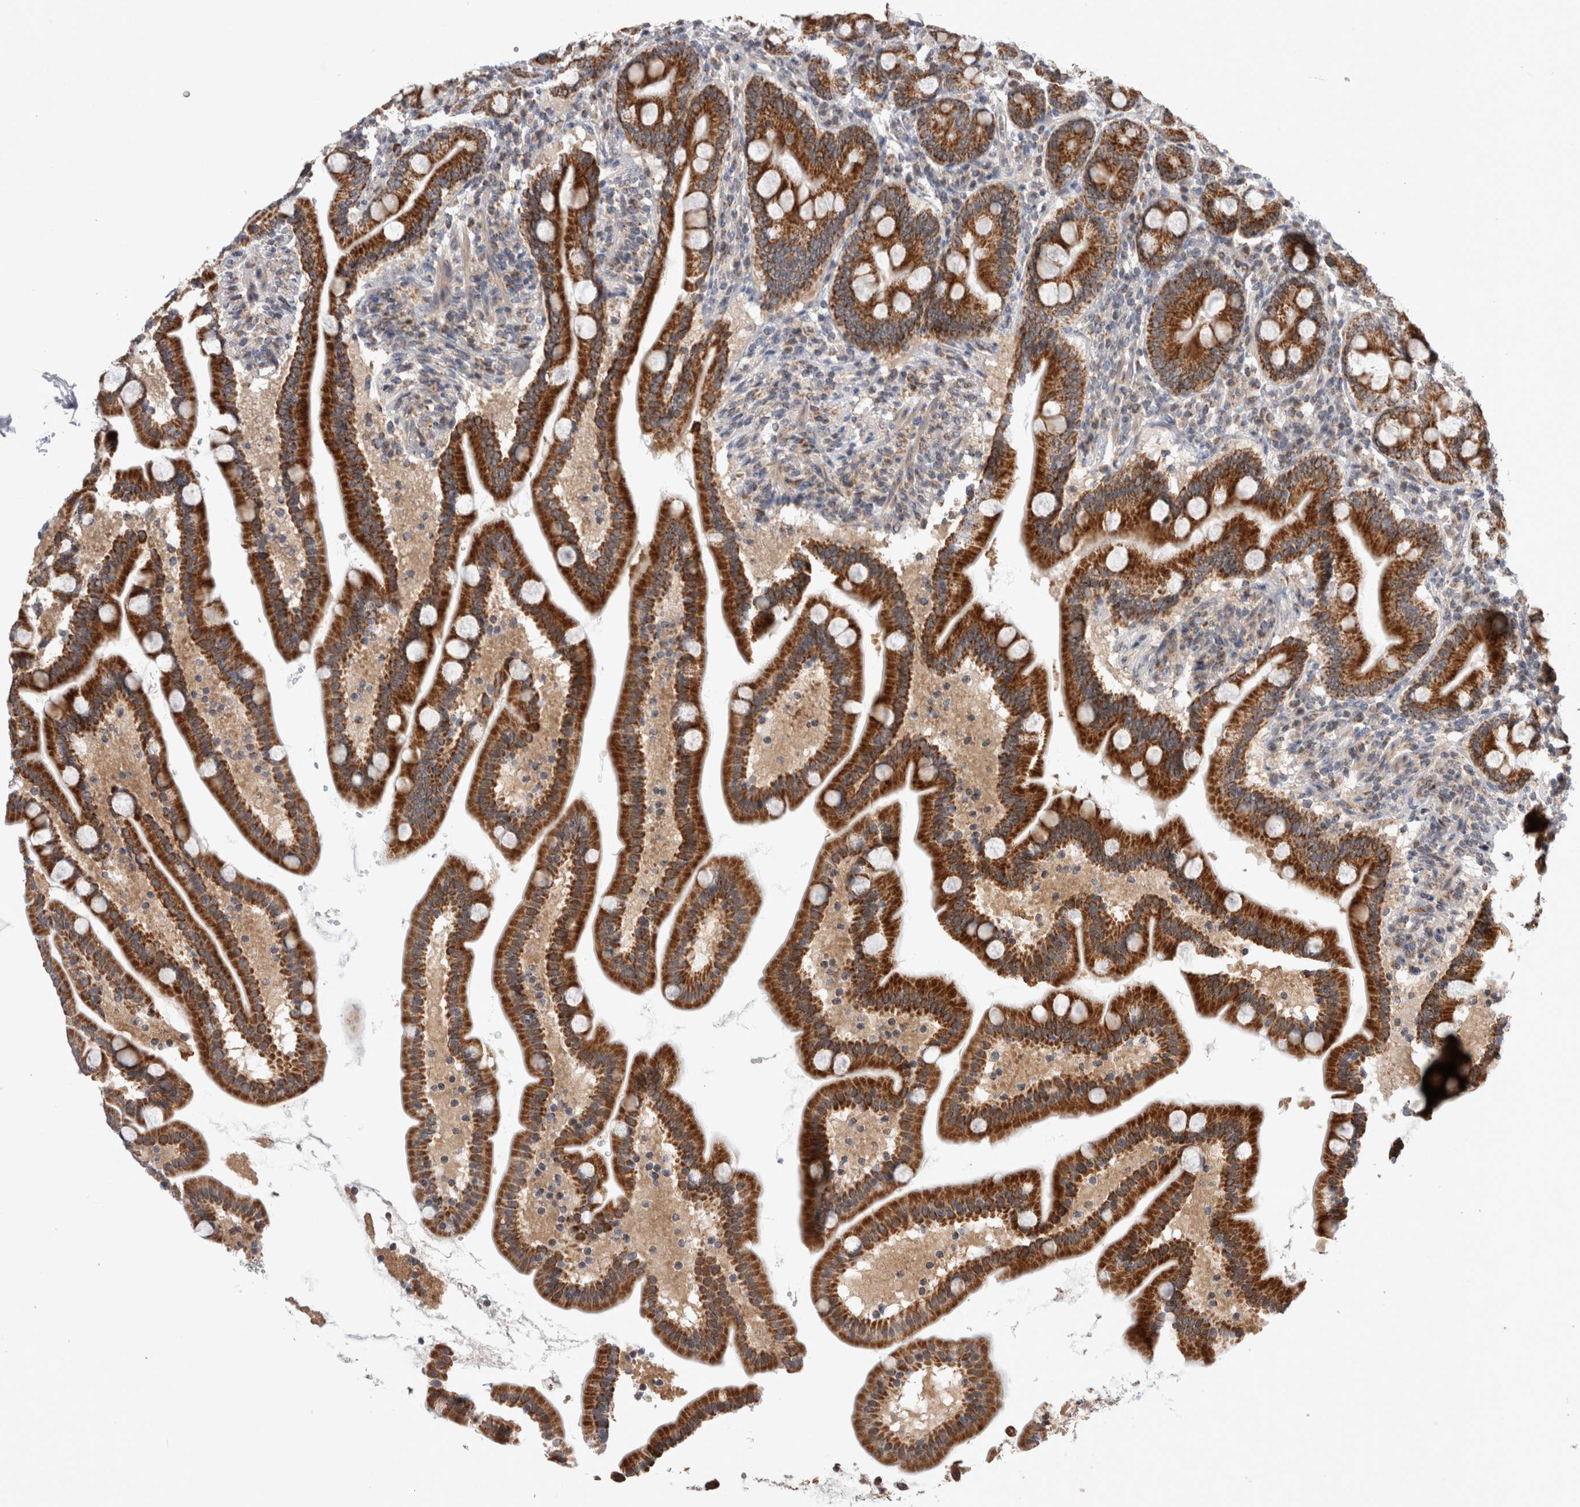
{"staining": {"intensity": "strong", "quantity": ">75%", "location": "cytoplasmic/membranous"}, "tissue": "duodenum", "cell_type": "Glandular cells", "image_type": "normal", "snomed": [{"axis": "morphology", "description": "Normal tissue, NOS"}, {"axis": "topography", "description": "Duodenum"}], "caption": "Immunohistochemical staining of benign duodenum displays >75% levels of strong cytoplasmic/membranous protein positivity in about >75% of glandular cells. The staining is performed using DAB (3,3'-diaminobenzidine) brown chromogen to label protein expression. The nuclei are counter-stained blue using hematoxylin.", "gene": "MRPL37", "patient": {"sex": "male", "age": 54}}